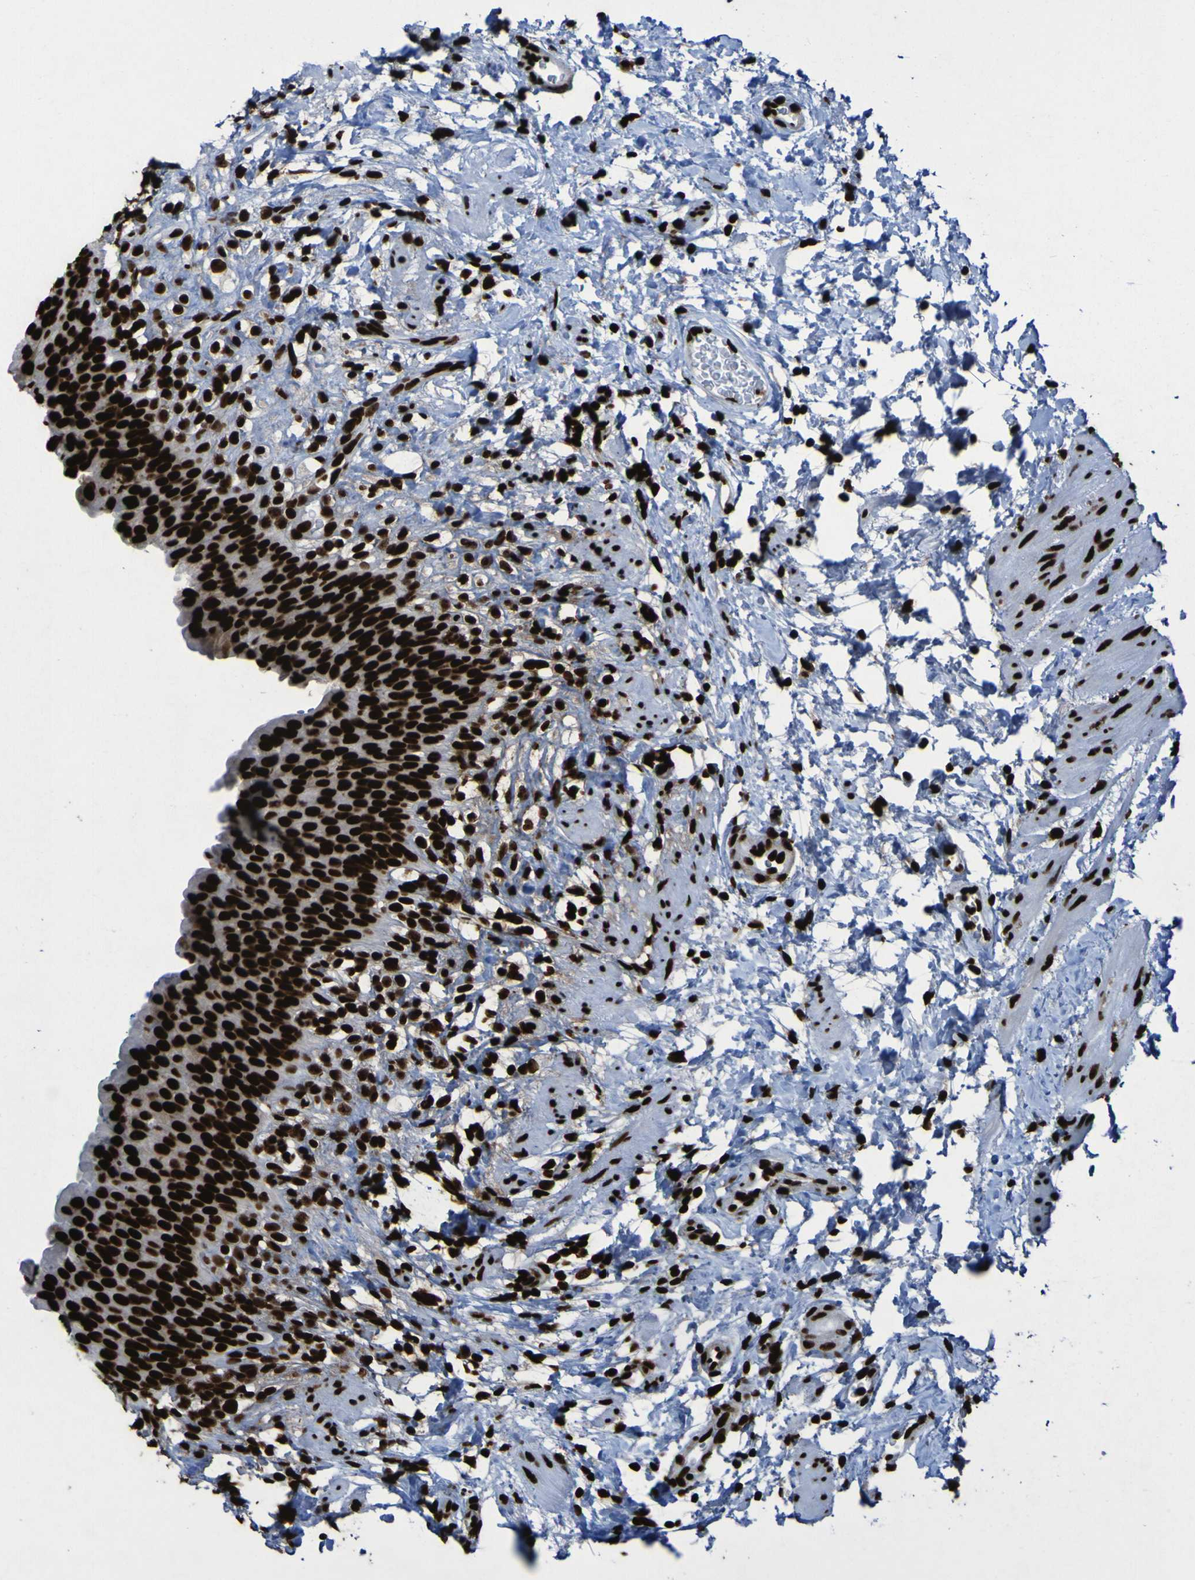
{"staining": {"intensity": "strong", "quantity": ">75%", "location": "nuclear"}, "tissue": "urinary bladder", "cell_type": "Urothelial cells", "image_type": "normal", "snomed": [{"axis": "morphology", "description": "Normal tissue, NOS"}, {"axis": "topography", "description": "Urinary bladder"}], "caption": "The image displays staining of benign urinary bladder, revealing strong nuclear protein staining (brown color) within urothelial cells. Immunohistochemistry stains the protein of interest in brown and the nuclei are stained blue.", "gene": "NPM1", "patient": {"sex": "female", "age": 79}}